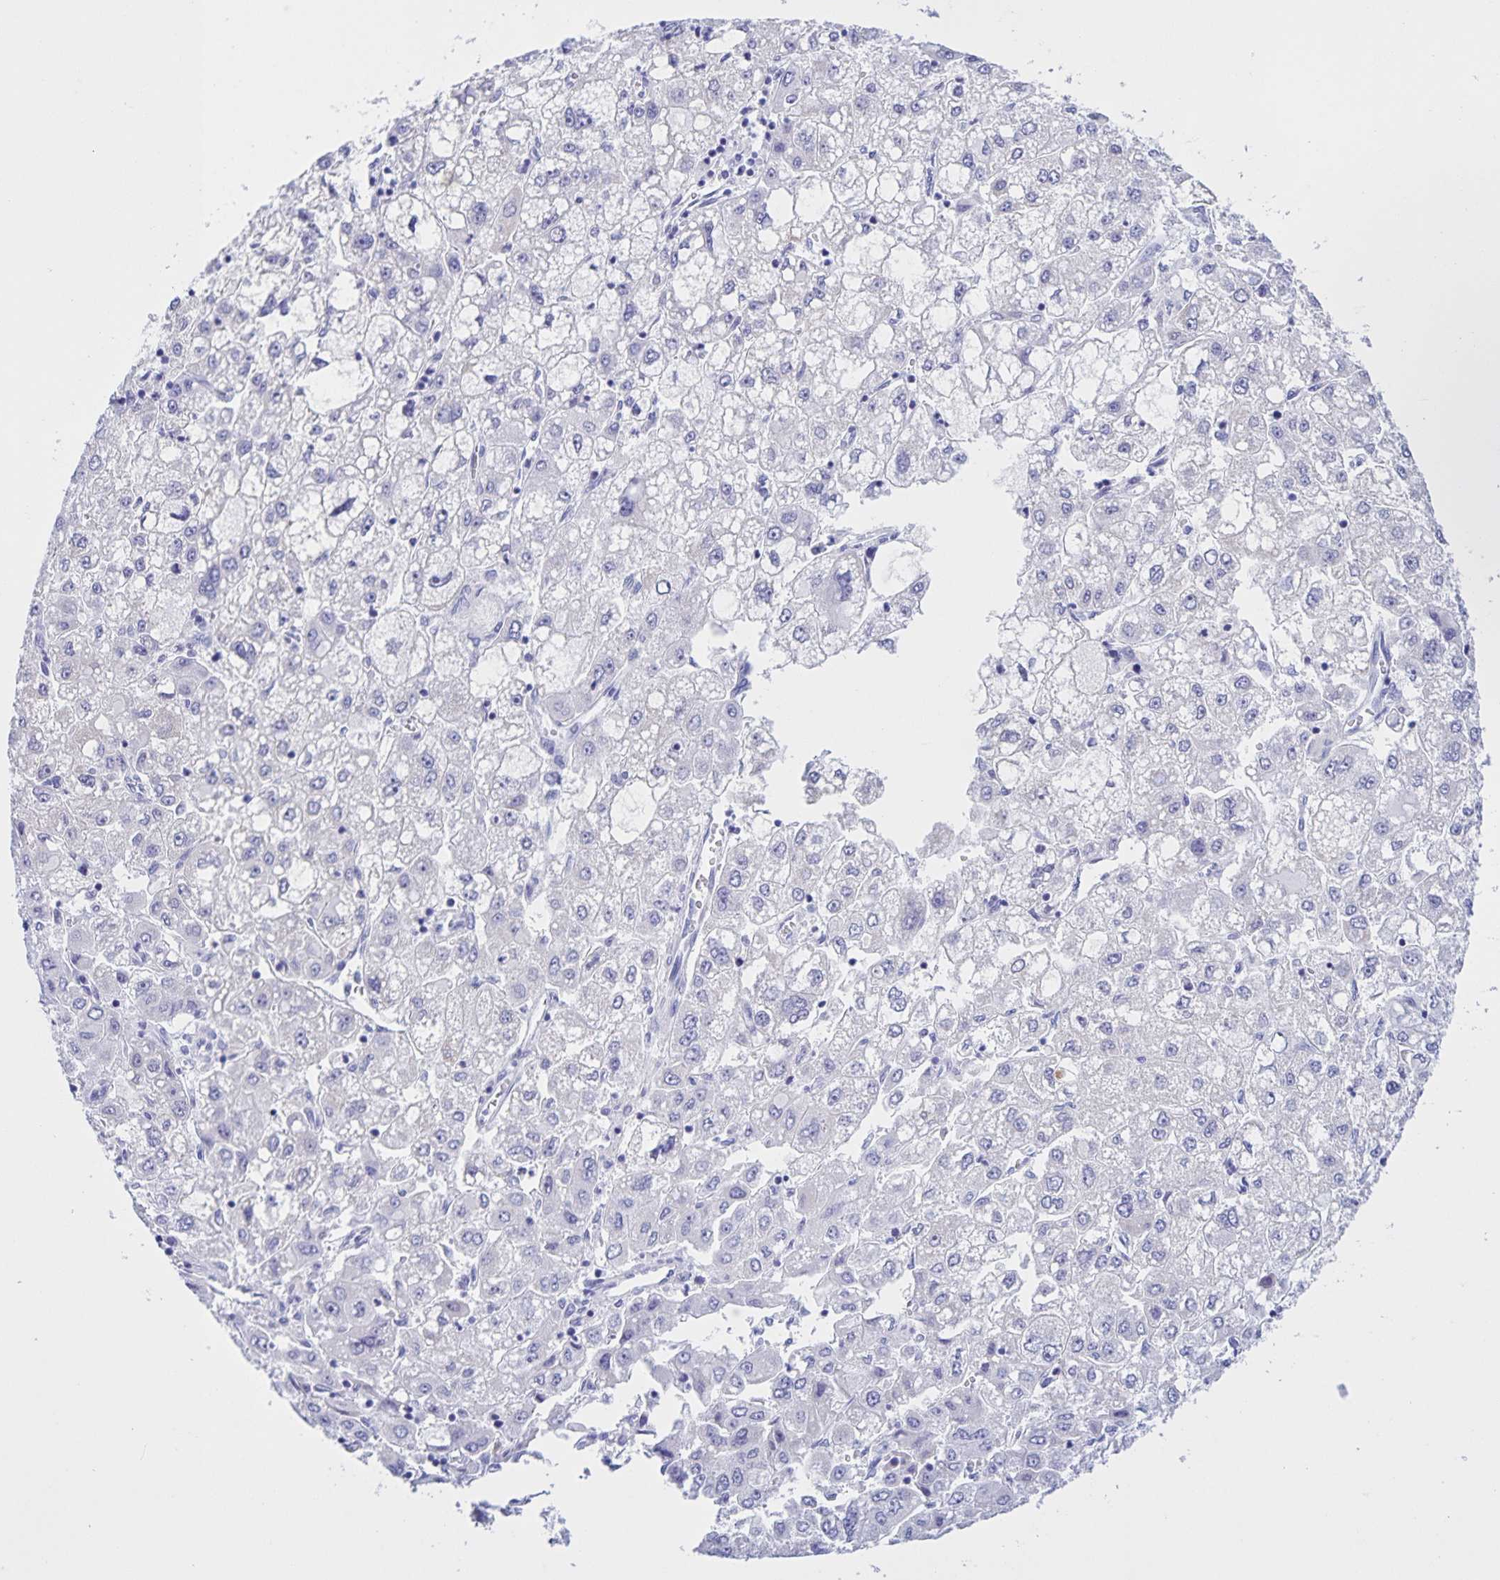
{"staining": {"intensity": "negative", "quantity": "none", "location": "none"}, "tissue": "liver cancer", "cell_type": "Tumor cells", "image_type": "cancer", "snomed": [{"axis": "morphology", "description": "Carcinoma, Hepatocellular, NOS"}, {"axis": "topography", "description": "Liver"}], "caption": "High power microscopy photomicrograph of an immunohistochemistry histopathology image of liver cancer (hepatocellular carcinoma), revealing no significant staining in tumor cells.", "gene": "CATSPER4", "patient": {"sex": "male", "age": 40}}